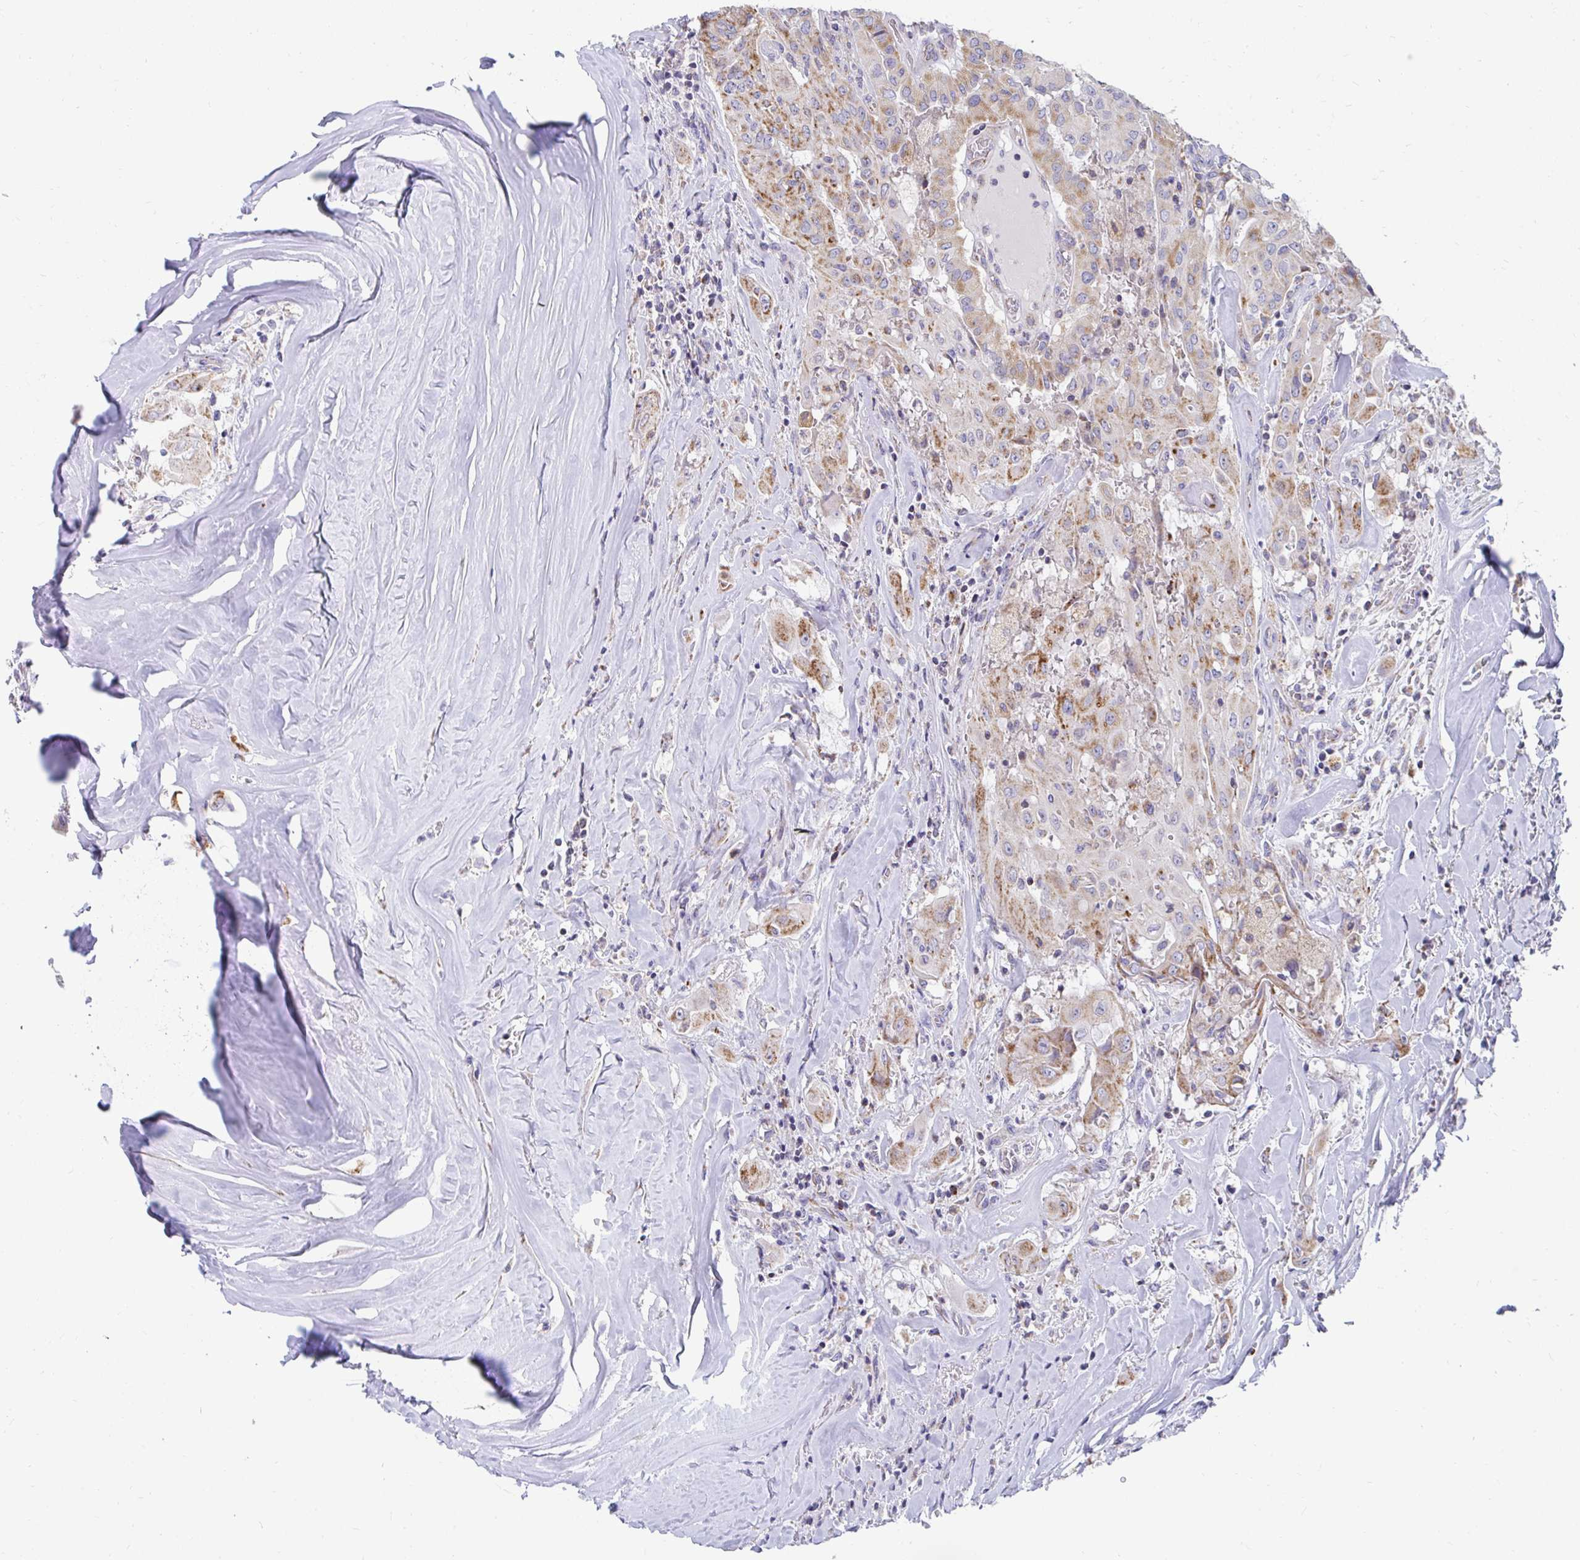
{"staining": {"intensity": "moderate", "quantity": "25%-75%", "location": "cytoplasmic/membranous"}, "tissue": "thyroid cancer", "cell_type": "Tumor cells", "image_type": "cancer", "snomed": [{"axis": "morphology", "description": "Normal tissue, NOS"}, {"axis": "morphology", "description": "Papillary adenocarcinoma, NOS"}, {"axis": "topography", "description": "Thyroid gland"}], "caption": "The histopathology image exhibits staining of papillary adenocarcinoma (thyroid), revealing moderate cytoplasmic/membranous protein expression (brown color) within tumor cells.", "gene": "EXOC5", "patient": {"sex": "female", "age": 59}}